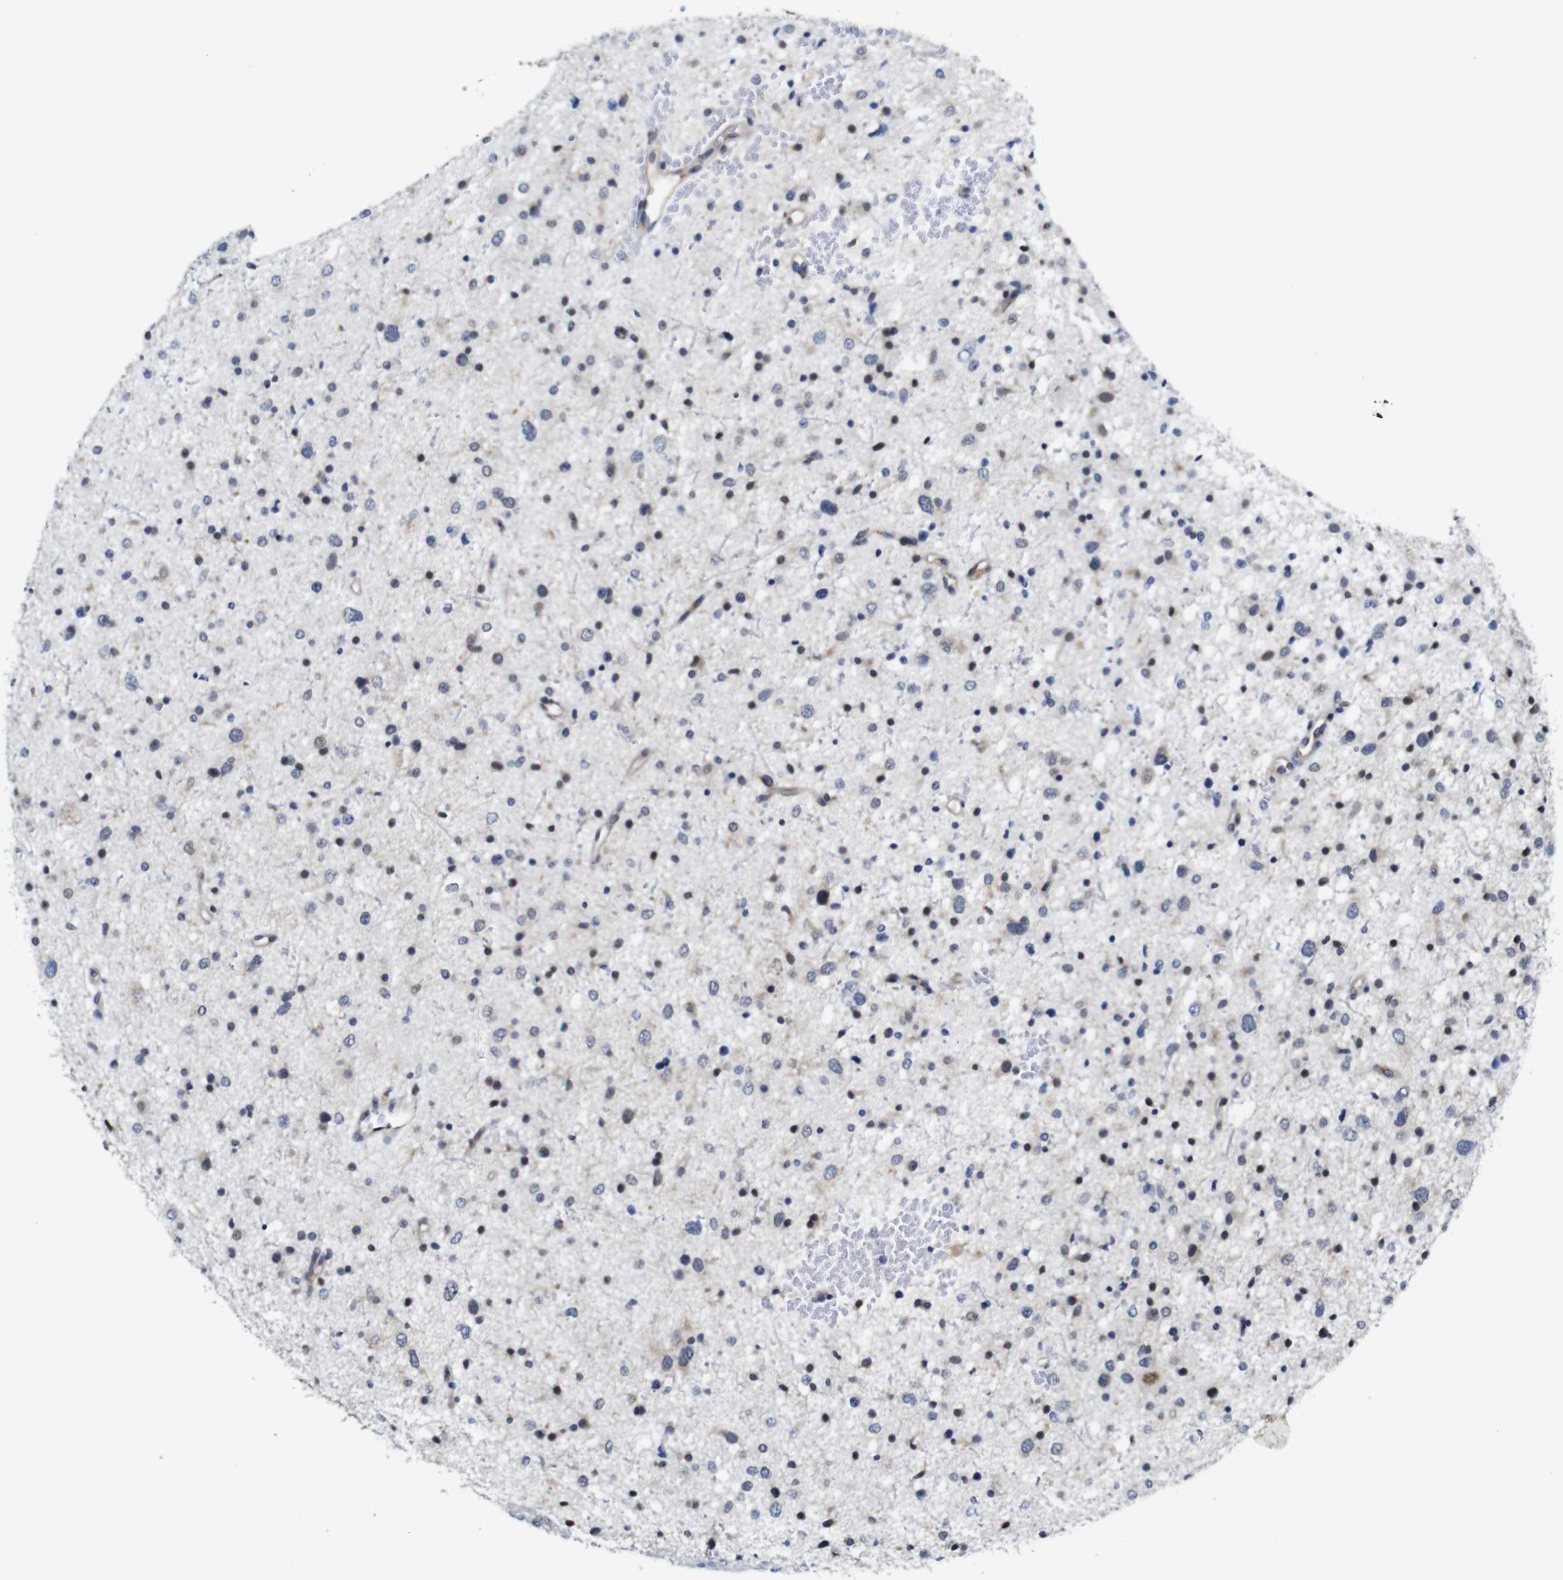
{"staining": {"intensity": "negative", "quantity": "none", "location": "none"}, "tissue": "glioma", "cell_type": "Tumor cells", "image_type": "cancer", "snomed": [{"axis": "morphology", "description": "Glioma, malignant, Low grade"}, {"axis": "topography", "description": "Brain"}], "caption": "The immunohistochemistry (IHC) photomicrograph has no significant positivity in tumor cells of malignant glioma (low-grade) tissue. (DAB immunohistochemistry visualized using brightfield microscopy, high magnification).", "gene": "FURIN", "patient": {"sex": "female", "age": 37}}